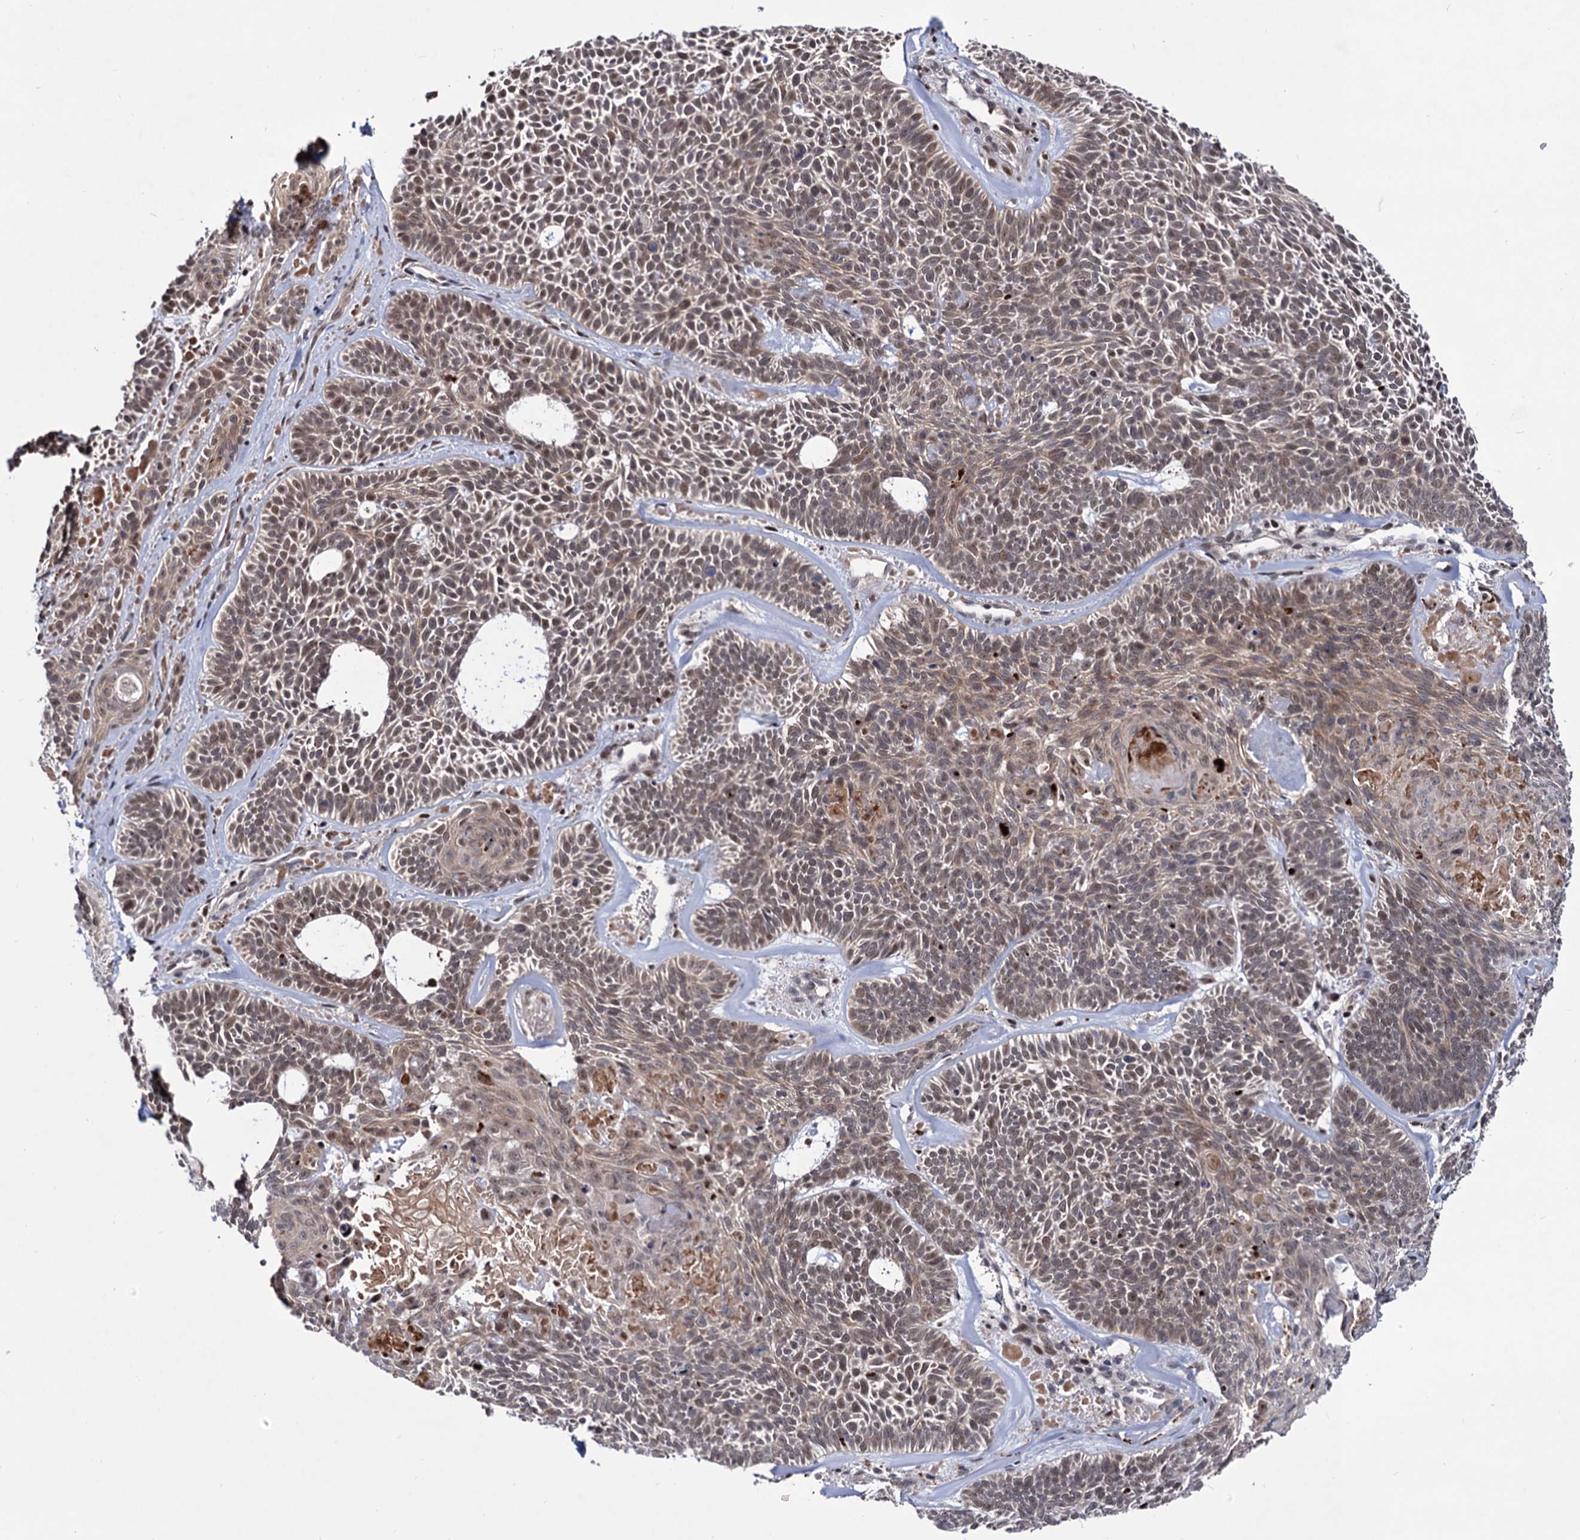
{"staining": {"intensity": "weak", "quantity": "25%-75%", "location": "cytoplasmic/membranous,nuclear"}, "tissue": "skin cancer", "cell_type": "Tumor cells", "image_type": "cancer", "snomed": [{"axis": "morphology", "description": "Basal cell carcinoma"}, {"axis": "topography", "description": "Skin"}], "caption": "The histopathology image shows staining of skin cancer (basal cell carcinoma), revealing weak cytoplasmic/membranous and nuclear protein staining (brown color) within tumor cells.", "gene": "RNASEH2B", "patient": {"sex": "male", "age": 85}}